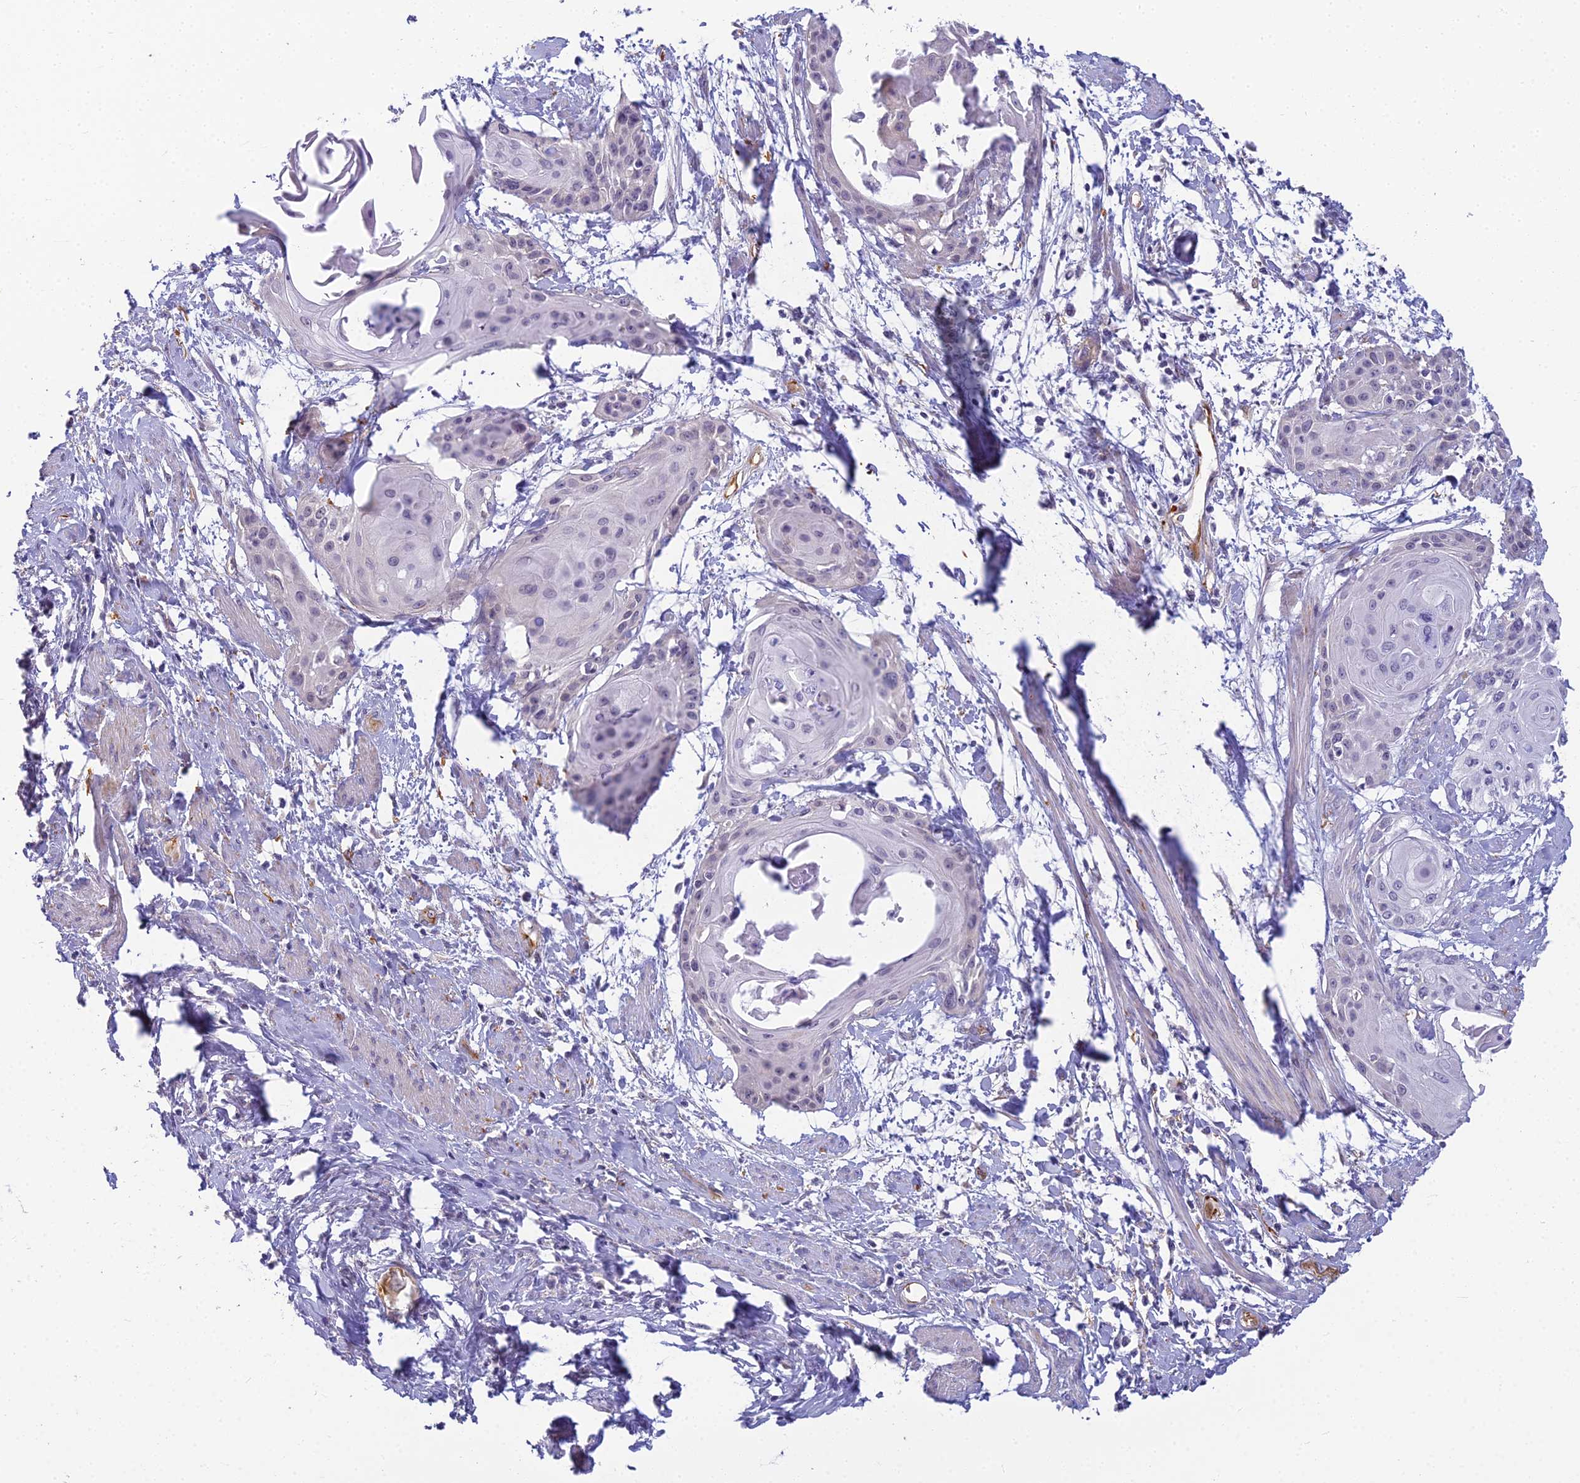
{"staining": {"intensity": "negative", "quantity": "none", "location": "none"}, "tissue": "cervical cancer", "cell_type": "Tumor cells", "image_type": "cancer", "snomed": [{"axis": "morphology", "description": "Squamous cell carcinoma, NOS"}, {"axis": "topography", "description": "Cervix"}], "caption": "IHC of human cervical cancer (squamous cell carcinoma) demonstrates no positivity in tumor cells.", "gene": "RGL3", "patient": {"sex": "female", "age": 57}}